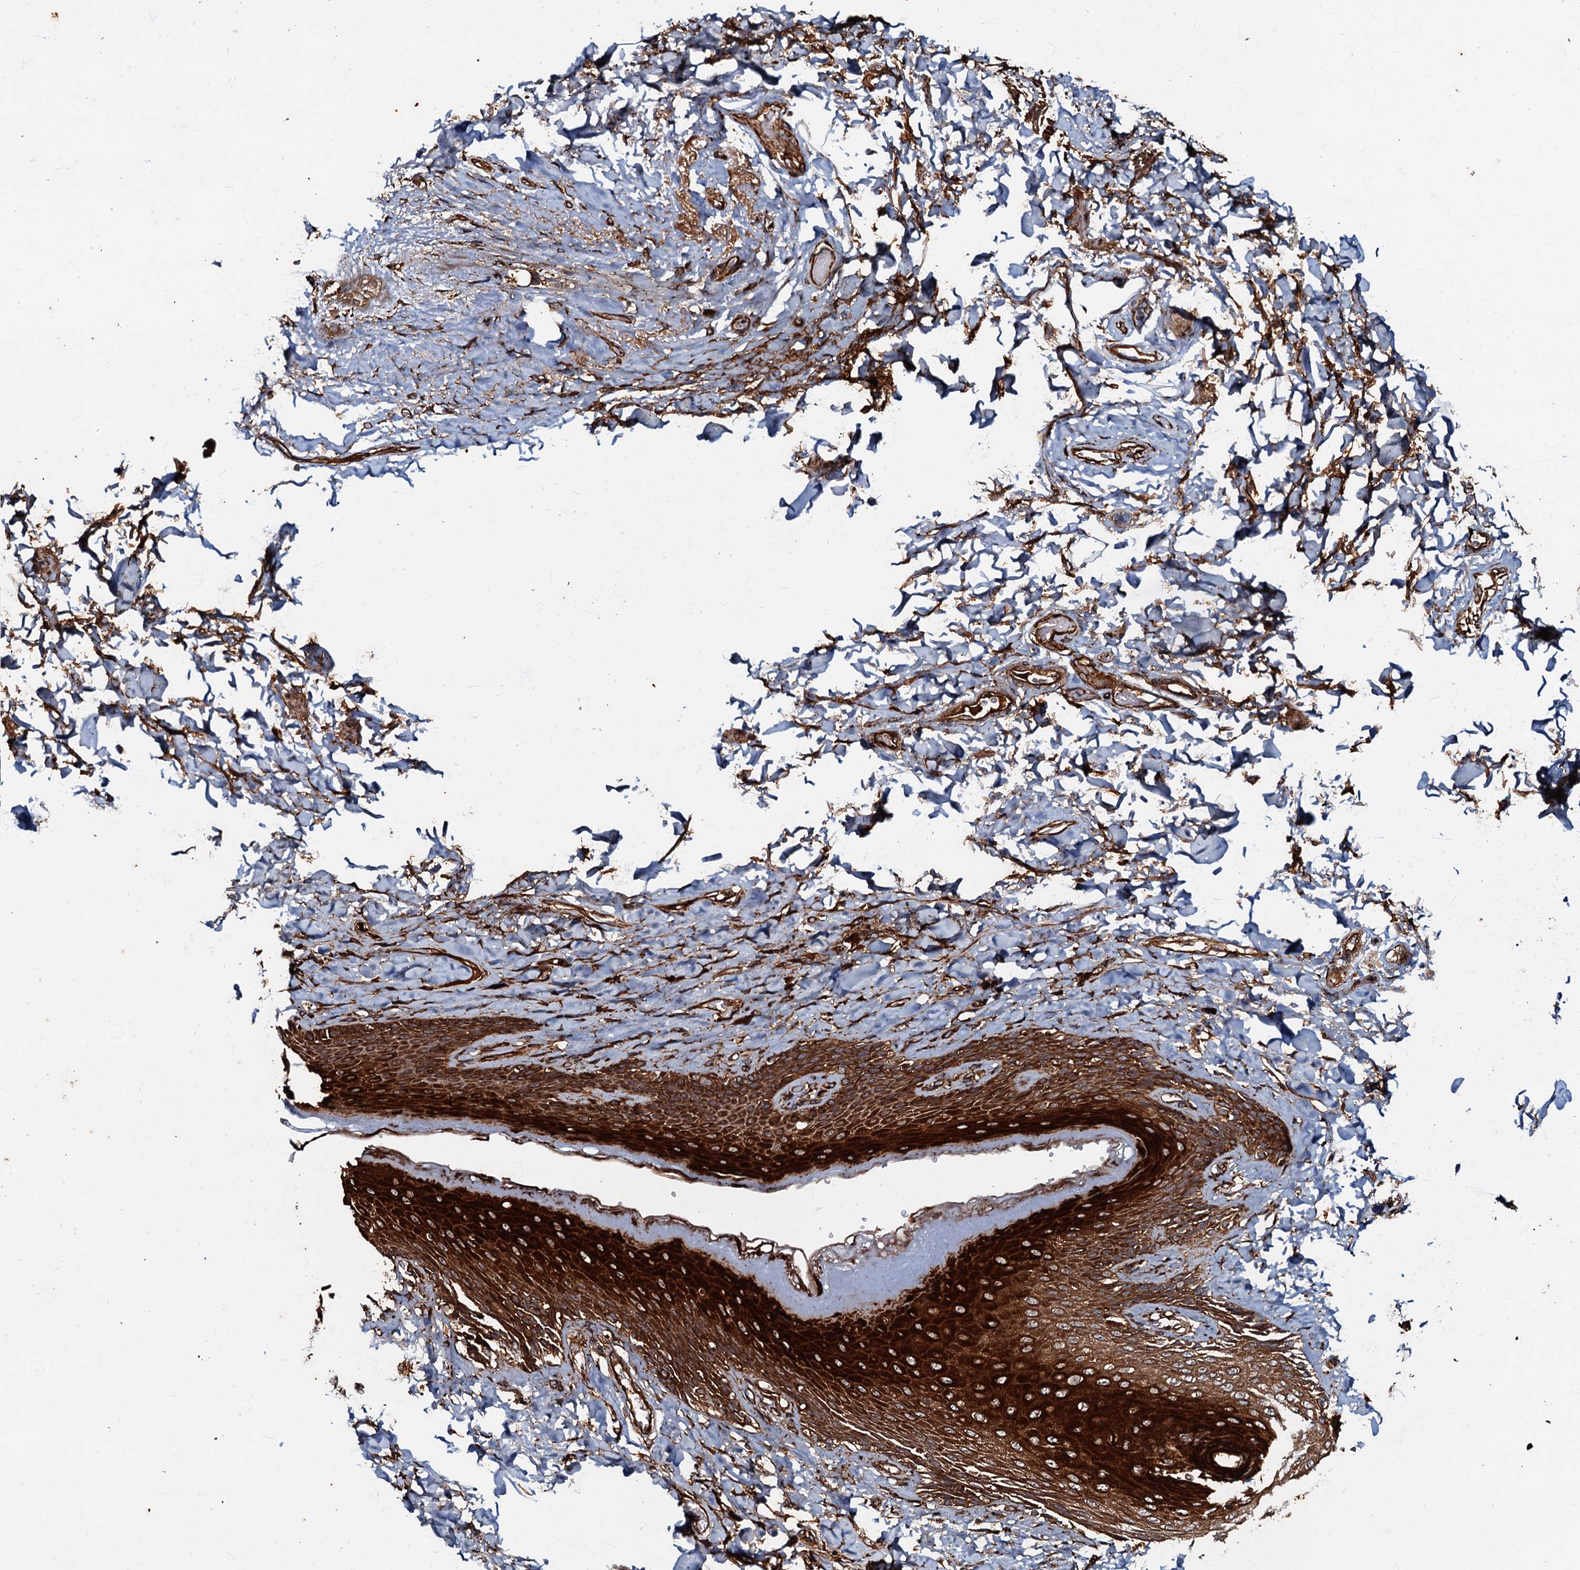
{"staining": {"intensity": "strong", "quantity": ">75%", "location": "cytoplasmic/membranous"}, "tissue": "skin", "cell_type": "Epidermal cells", "image_type": "normal", "snomed": [{"axis": "morphology", "description": "Normal tissue, NOS"}, {"axis": "topography", "description": "Anal"}], "caption": "Brown immunohistochemical staining in normal human skin exhibits strong cytoplasmic/membranous expression in approximately >75% of epidermal cells. The staining was performed using DAB (3,3'-diaminobenzidine), with brown indicating positive protein expression. Nuclei are stained blue with hematoxylin.", "gene": "BLOC1S6", "patient": {"sex": "female", "age": 78}}